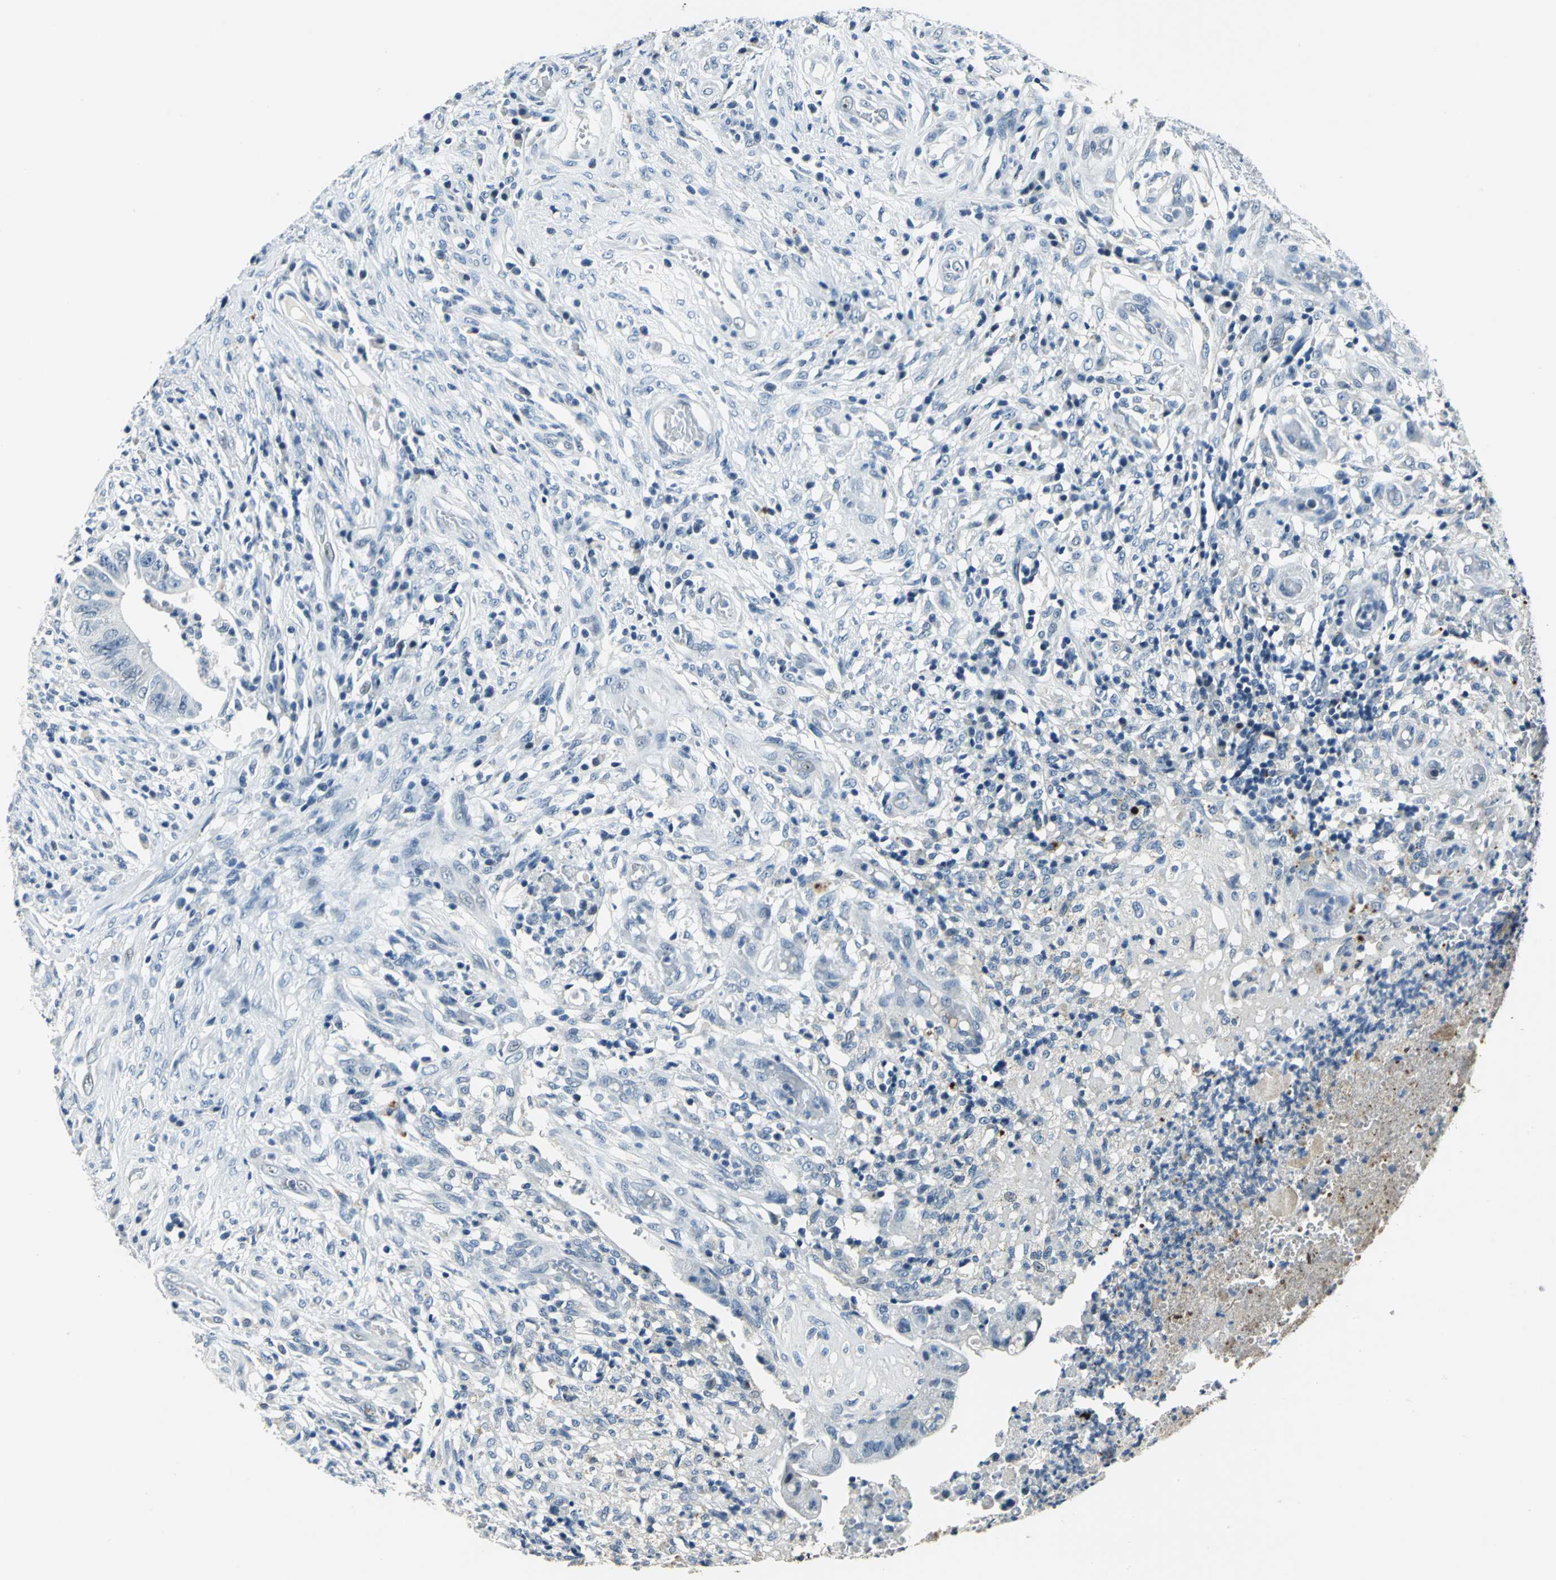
{"staining": {"intensity": "negative", "quantity": "none", "location": "none"}, "tissue": "colorectal cancer", "cell_type": "Tumor cells", "image_type": "cancer", "snomed": [{"axis": "morphology", "description": "Adenocarcinoma, NOS"}, {"axis": "topography", "description": "Rectum"}], "caption": "The IHC image has no significant staining in tumor cells of colorectal cancer (adenocarcinoma) tissue. (Stains: DAB (3,3'-diaminobenzidine) immunohistochemistry (IHC) with hematoxylin counter stain, Microscopy: brightfield microscopy at high magnification).", "gene": "RAD17", "patient": {"sex": "female", "age": 71}}